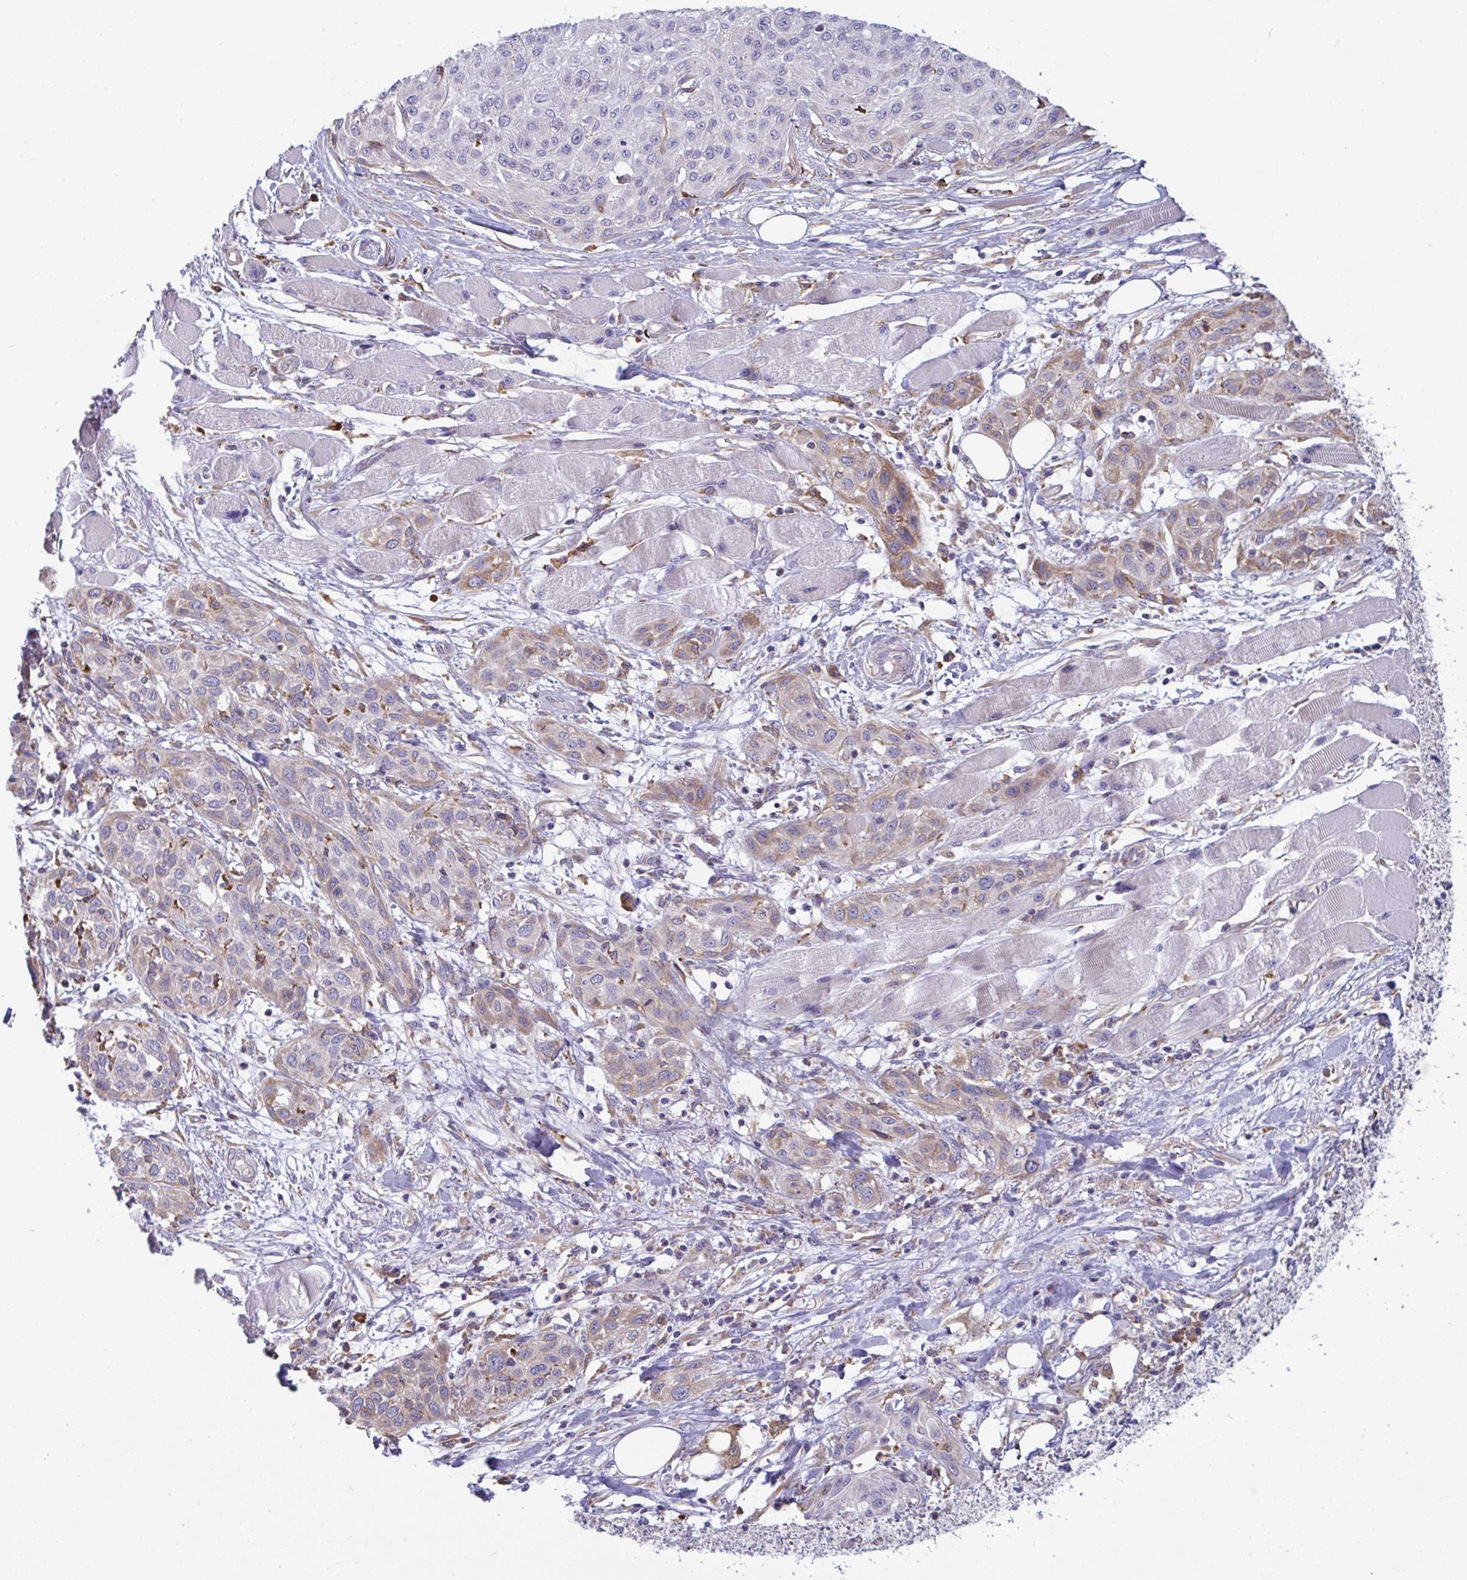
{"staining": {"intensity": "weak", "quantity": "<25%", "location": "cytoplasmic/membranous"}, "tissue": "skin cancer", "cell_type": "Tumor cells", "image_type": "cancer", "snomed": [{"axis": "morphology", "description": "Squamous cell carcinoma, NOS"}, {"axis": "topography", "description": "Skin"}], "caption": "Immunohistochemistry of skin cancer reveals no expression in tumor cells. Nuclei are stained in blue.", "gene": "MYMK", "patient": {"sex": "female", "age": 87}}